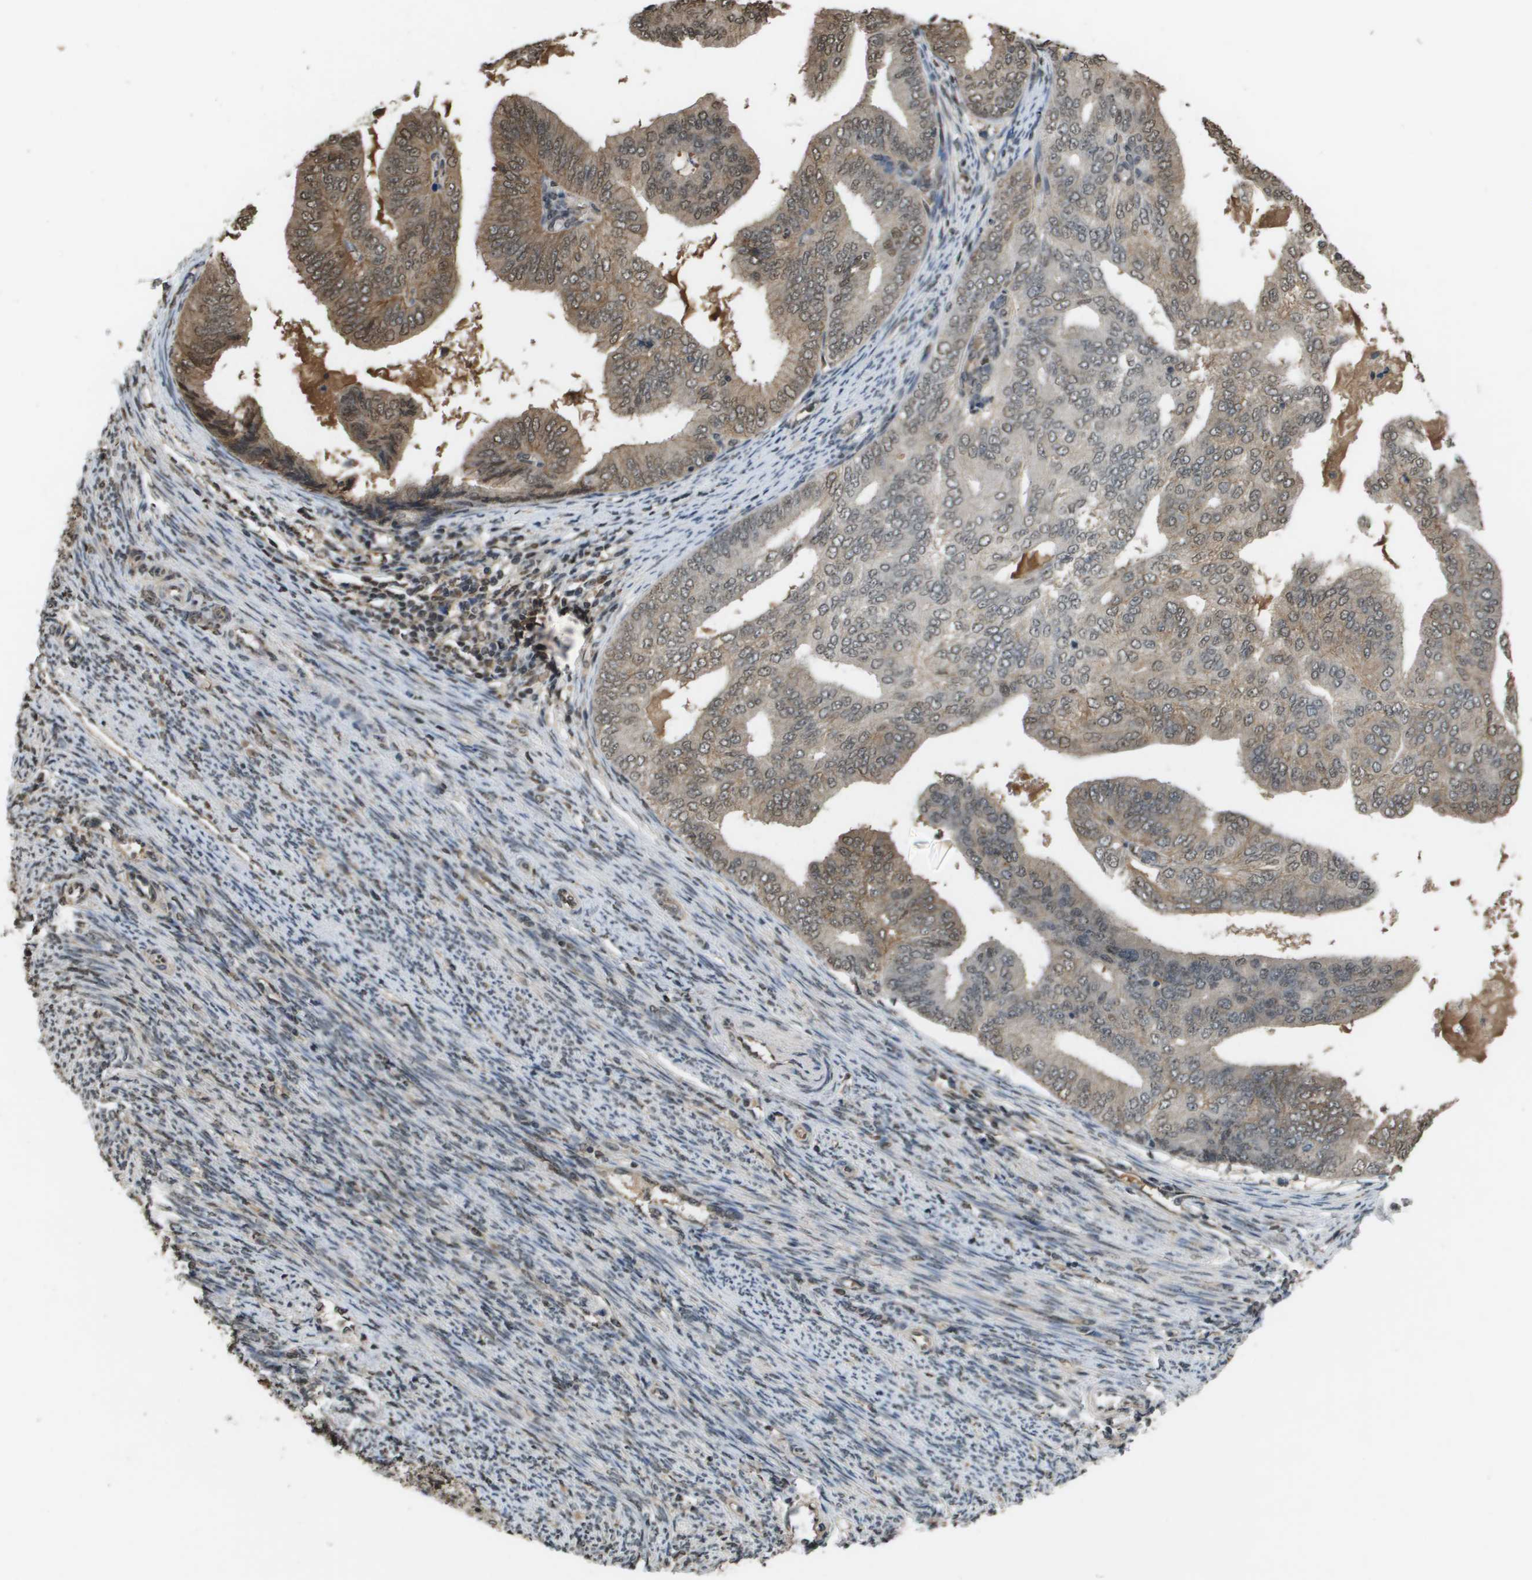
{"staining": {"intensity": "moderate", "quantity": "25%-75%", "location": "cytoplasmic/membranous,nuclear"}, "tissue": "endometrial cancer", "cell_type": "Tumor cells", "image_type": "cancer", "snomed": [{"axis": "morphology", "description": "Adenocarcinoma, NOS"}, {"axis": "topography", "description": "Endometrium"}], "caption": "The image demonstrates immunohistochemical staining of adenocarcinoma (endometrial). There is moderate cytoplasmic/membranous and nuclear expression is seen in approximately 25%-75% of tumor cells. The protein of interest is stained brown, and the nuclei are stained in blue (DAB IHC with brightfield microscopy, high magnification).", "gene": "NDRG2", "patient": {"sex": "female", "age": 58}}